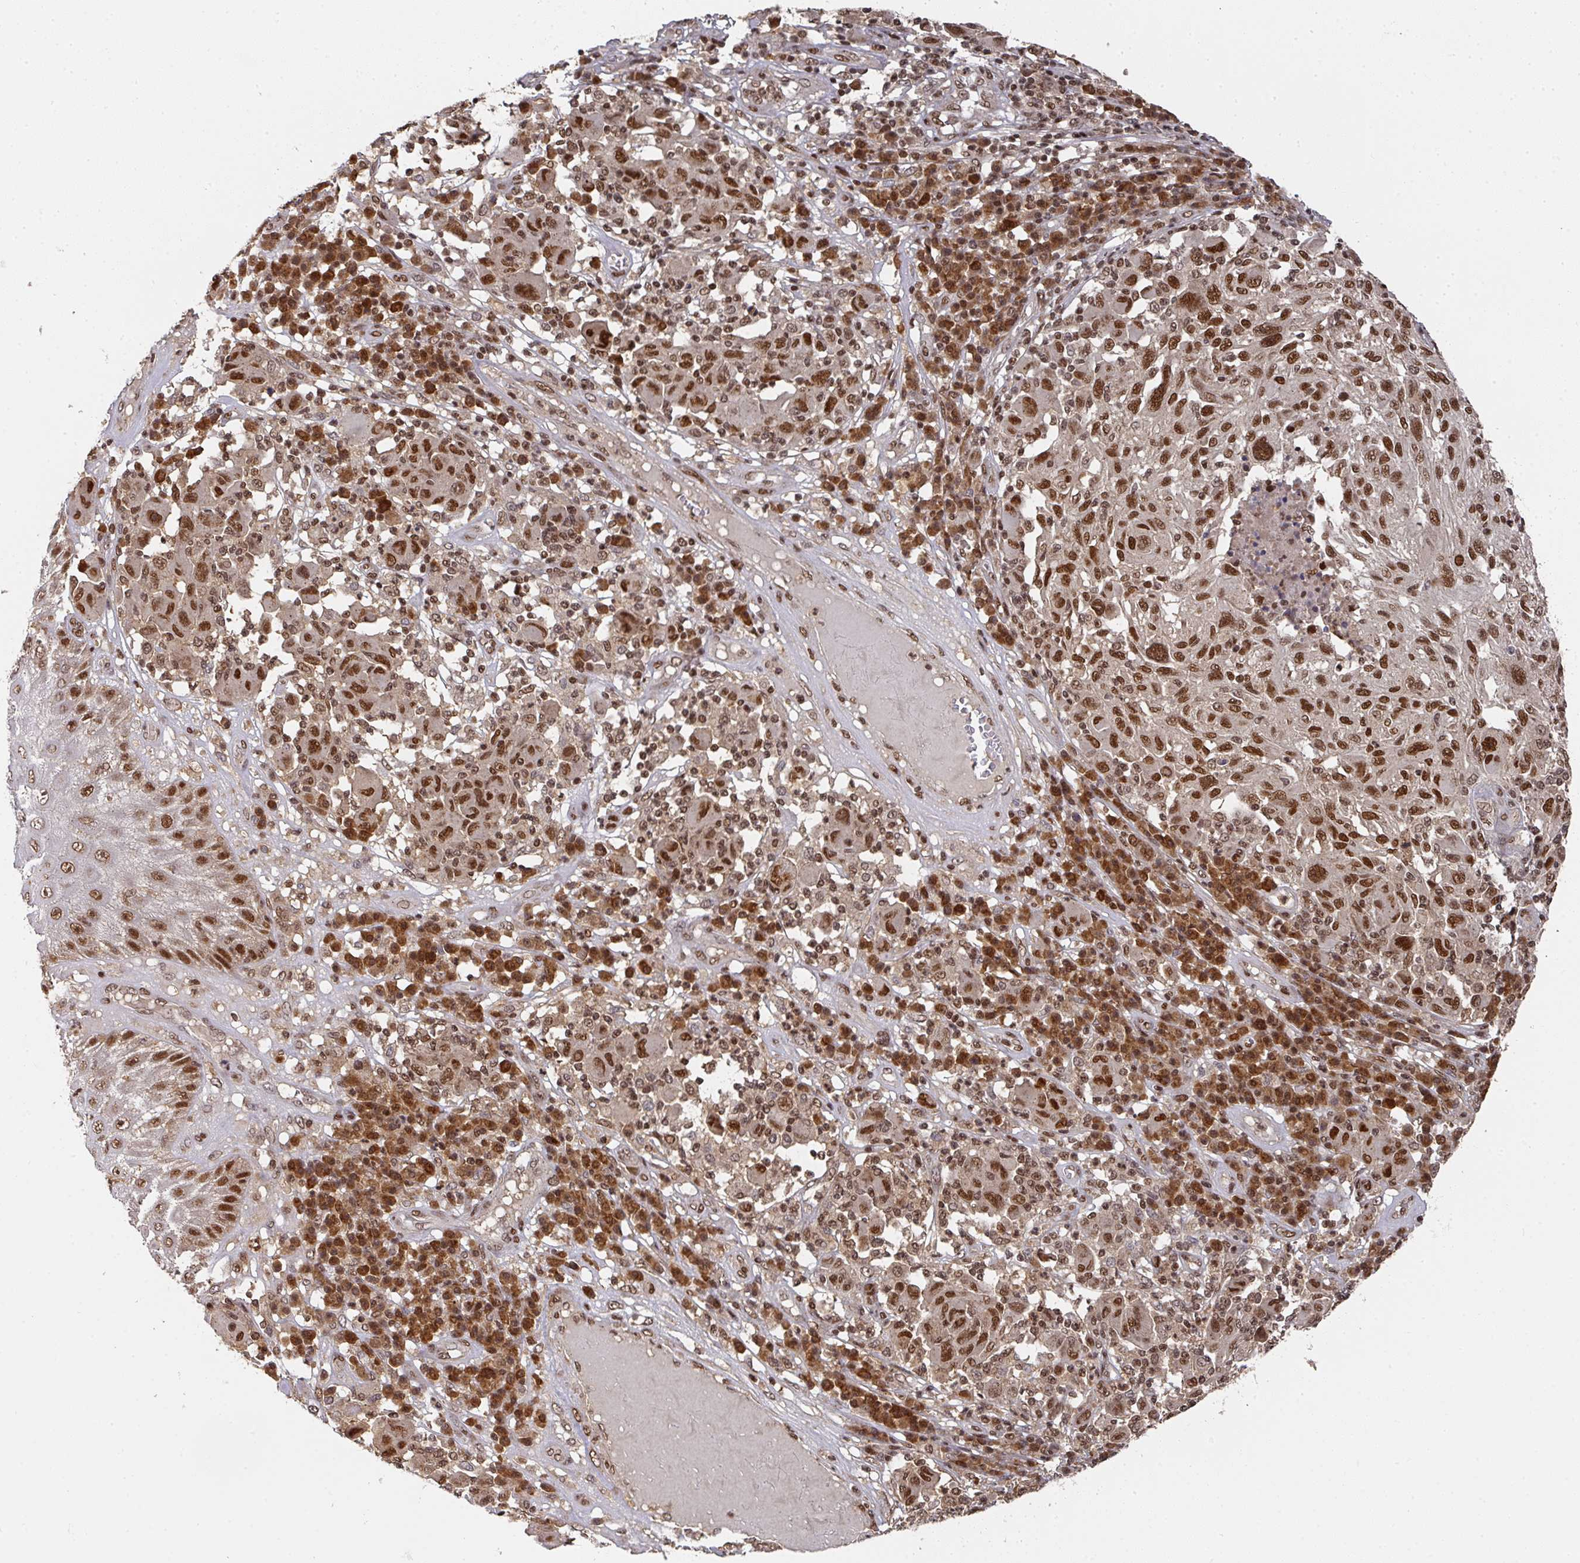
{"staining": {"intensity": "strong", "quantity": ">75%", "location": "nuclear"}, "tissue": "melanoma", "cell_type": "Tumor cells", "image_type": "cancer", "snomed": [{"axis": "morphology", "description": "Malignant melanoma, NOS"}, {"axis": "topography", "description": "Skin"}], "caption": "Protein staining shows strong nuclear staining in approximately >75% of tumor cells in malignant melanoma.", "gene": "DIDO1", "patient": {"sex": "male", "age": 53}}